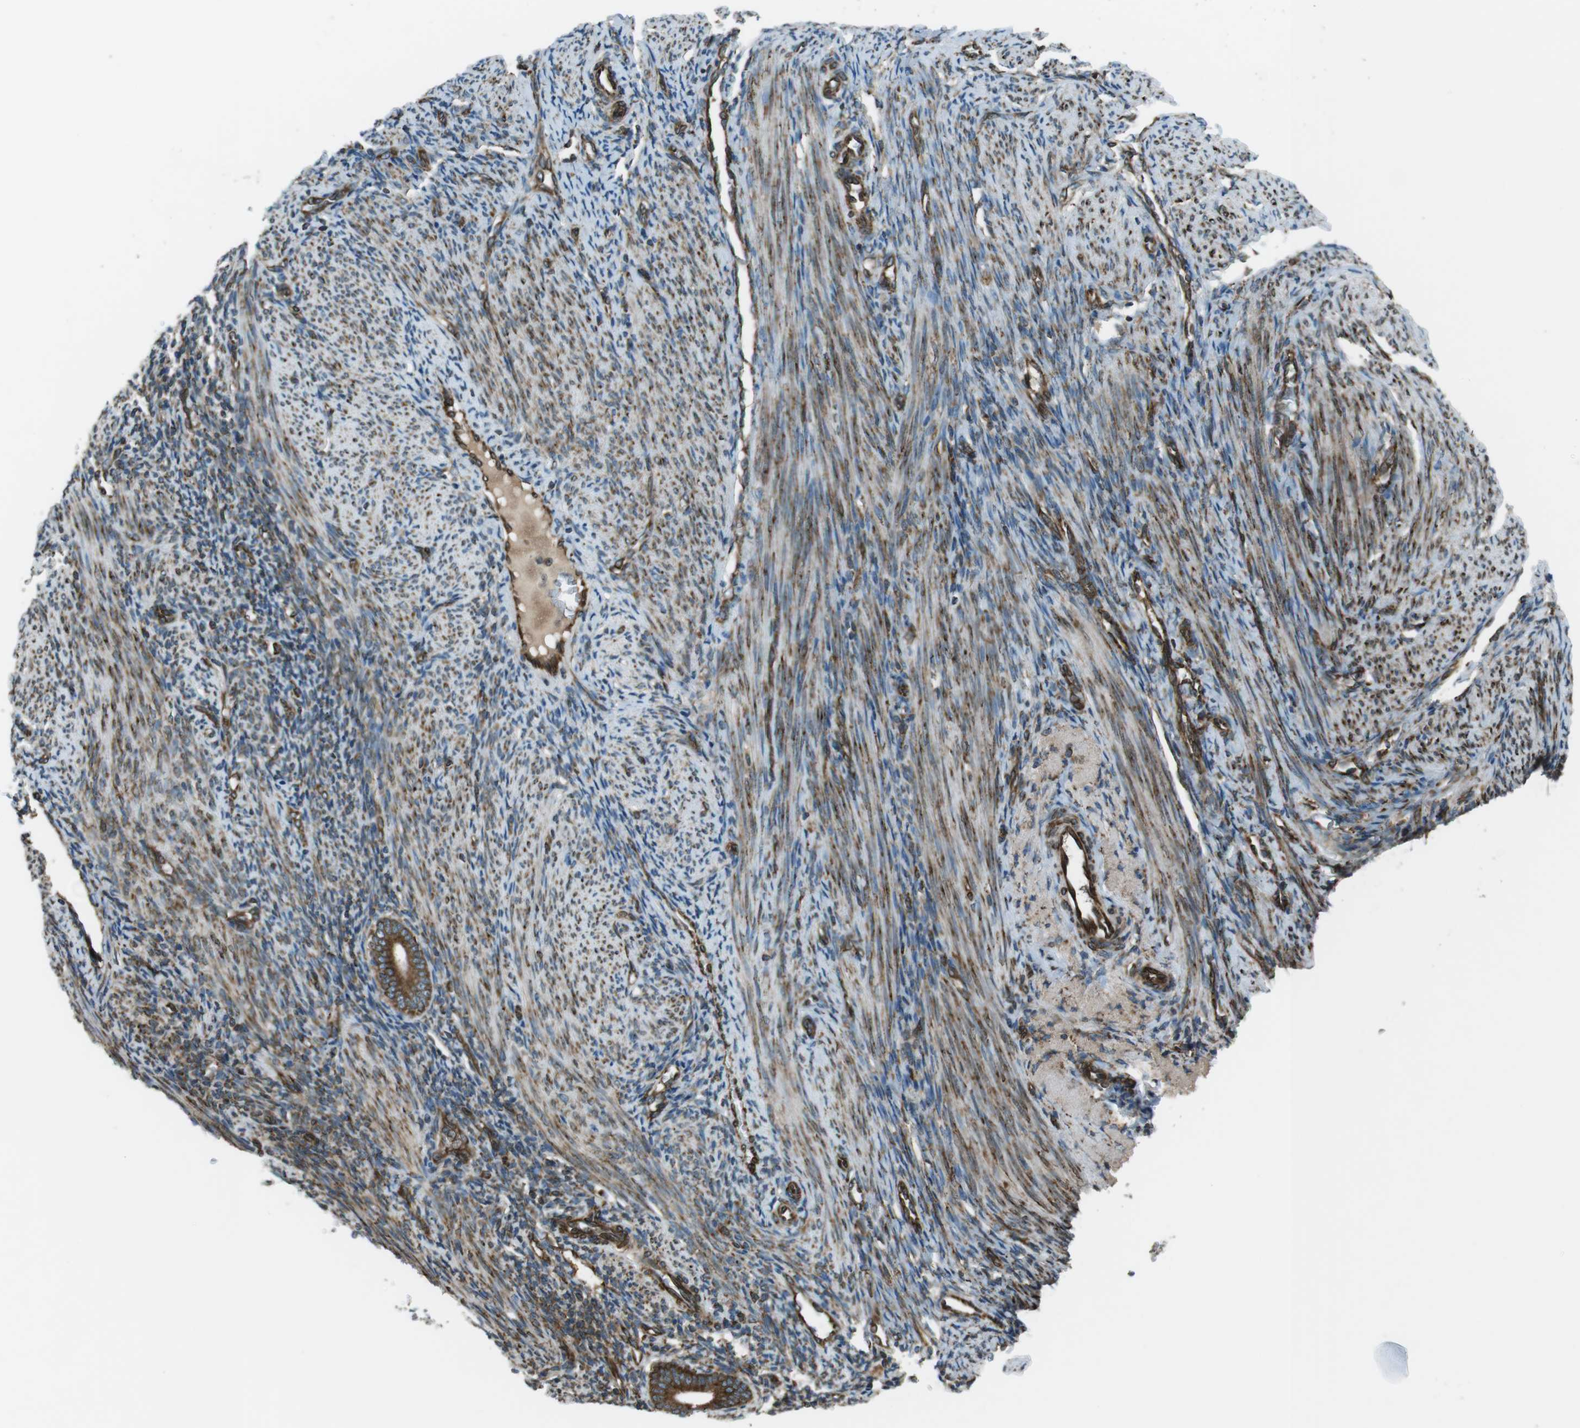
{"staining": {"intensity": "strong", "quantity": ">75%", "location": "cytoplasmic/membranous"}, "tissue": "endometrium", "cell_type": "Cells in endometrial stroma", "image_type": "normal", "snomed": [{"axis": "morphology", "description": "Normal tissue, NOS"}, {"axis": "topography", "description": "Uterus"}, {"axis": "topography", "description": "Endometrium"}], "caption": "Endometrium stained for a protein demonstrates strong cytoplasmic/membranous positivity in cells in endometrial stroma.", "gene": "KTN1", "patient": {"sex": "female", "age": 33}}